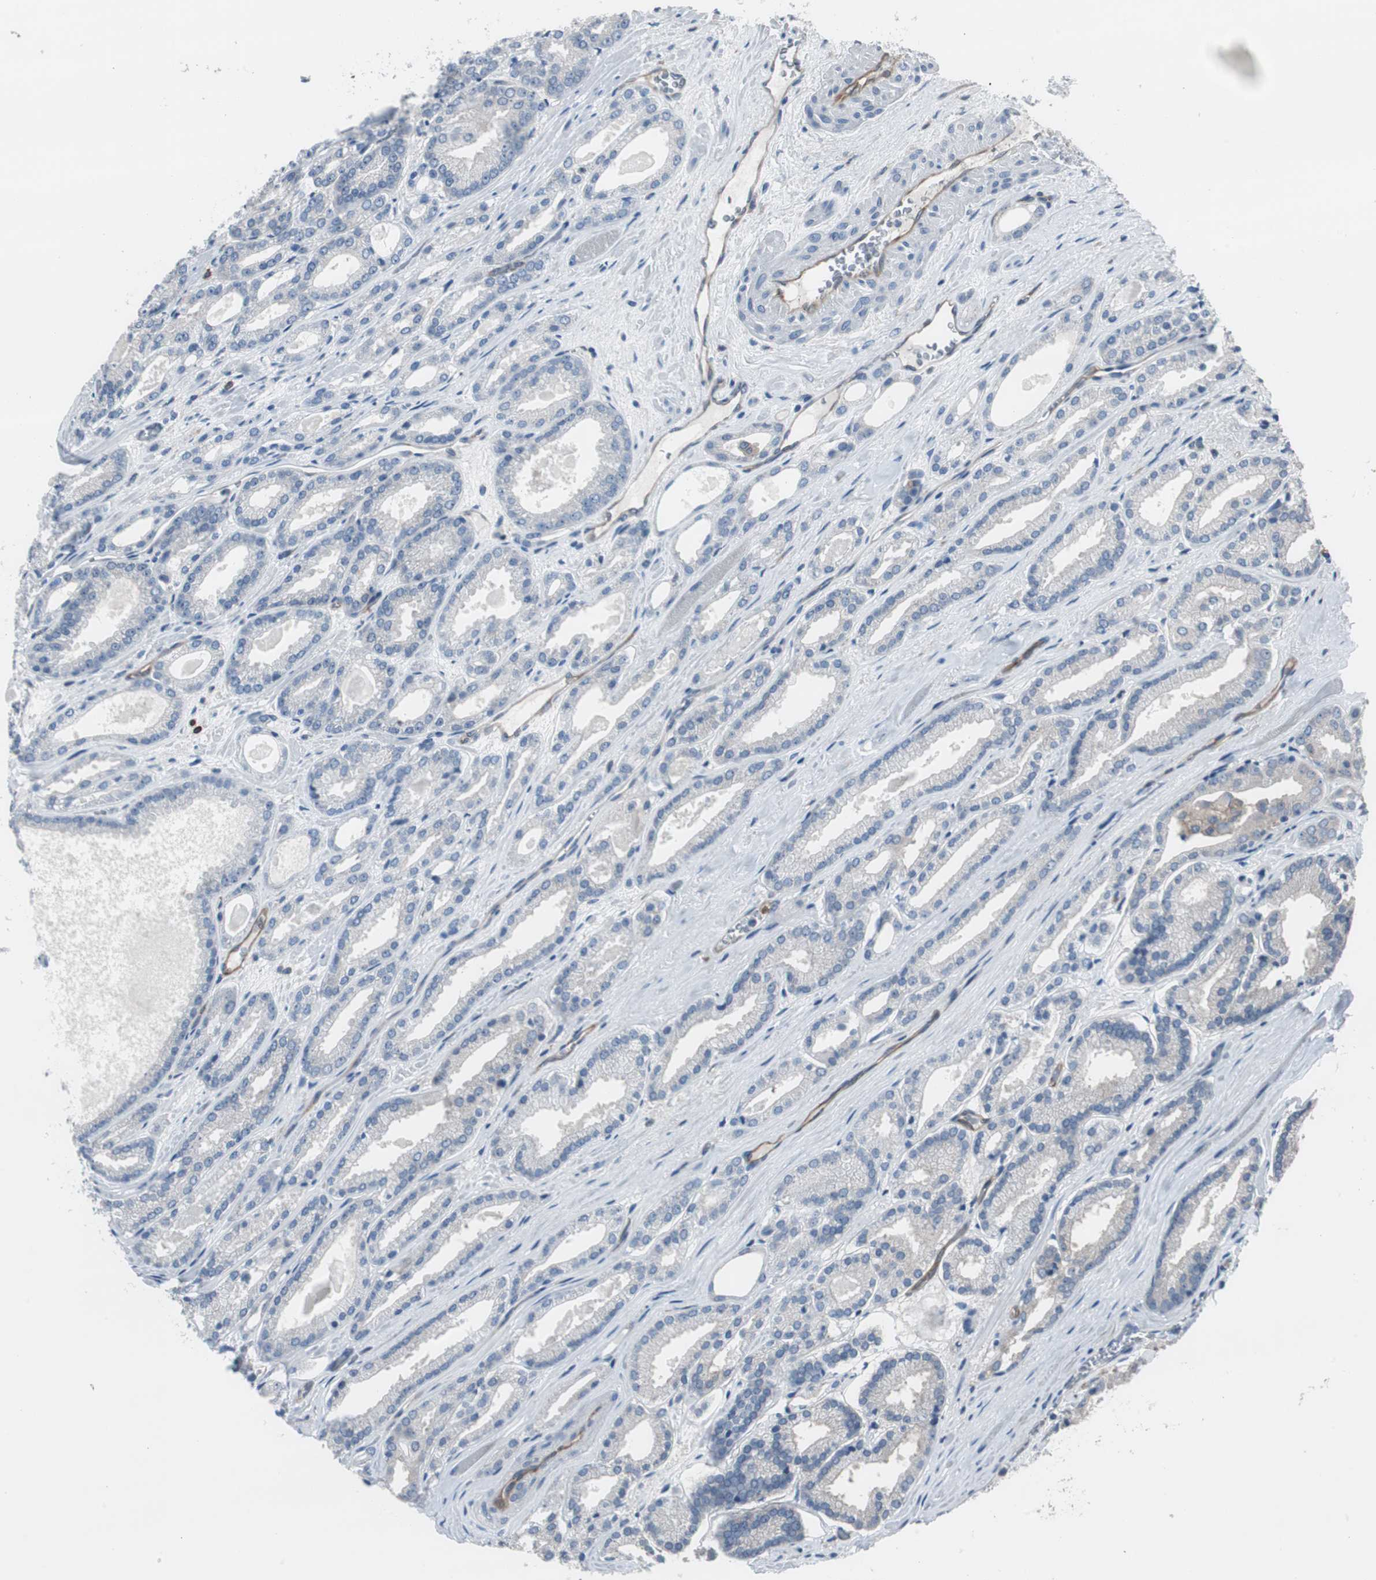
{"staining": {"intensity": "negative", "quantity": "none", "location": "none"}, "tissue": "prostate cancer", "cell_type": "Tumor cells", "image_type": "cancer", "snomed": [{"axis": "morphology", "description": "Adenocarcinoma, Low grade"}, {"axis": "topography", "description": "Prostate"}], "caption": "Tumor cells are negative for protein expression in human prostate cancer (adenocarcinoma (low-grade)).", "gene": "SWAP70", "patient": {"sex": "male", "age": 59}}